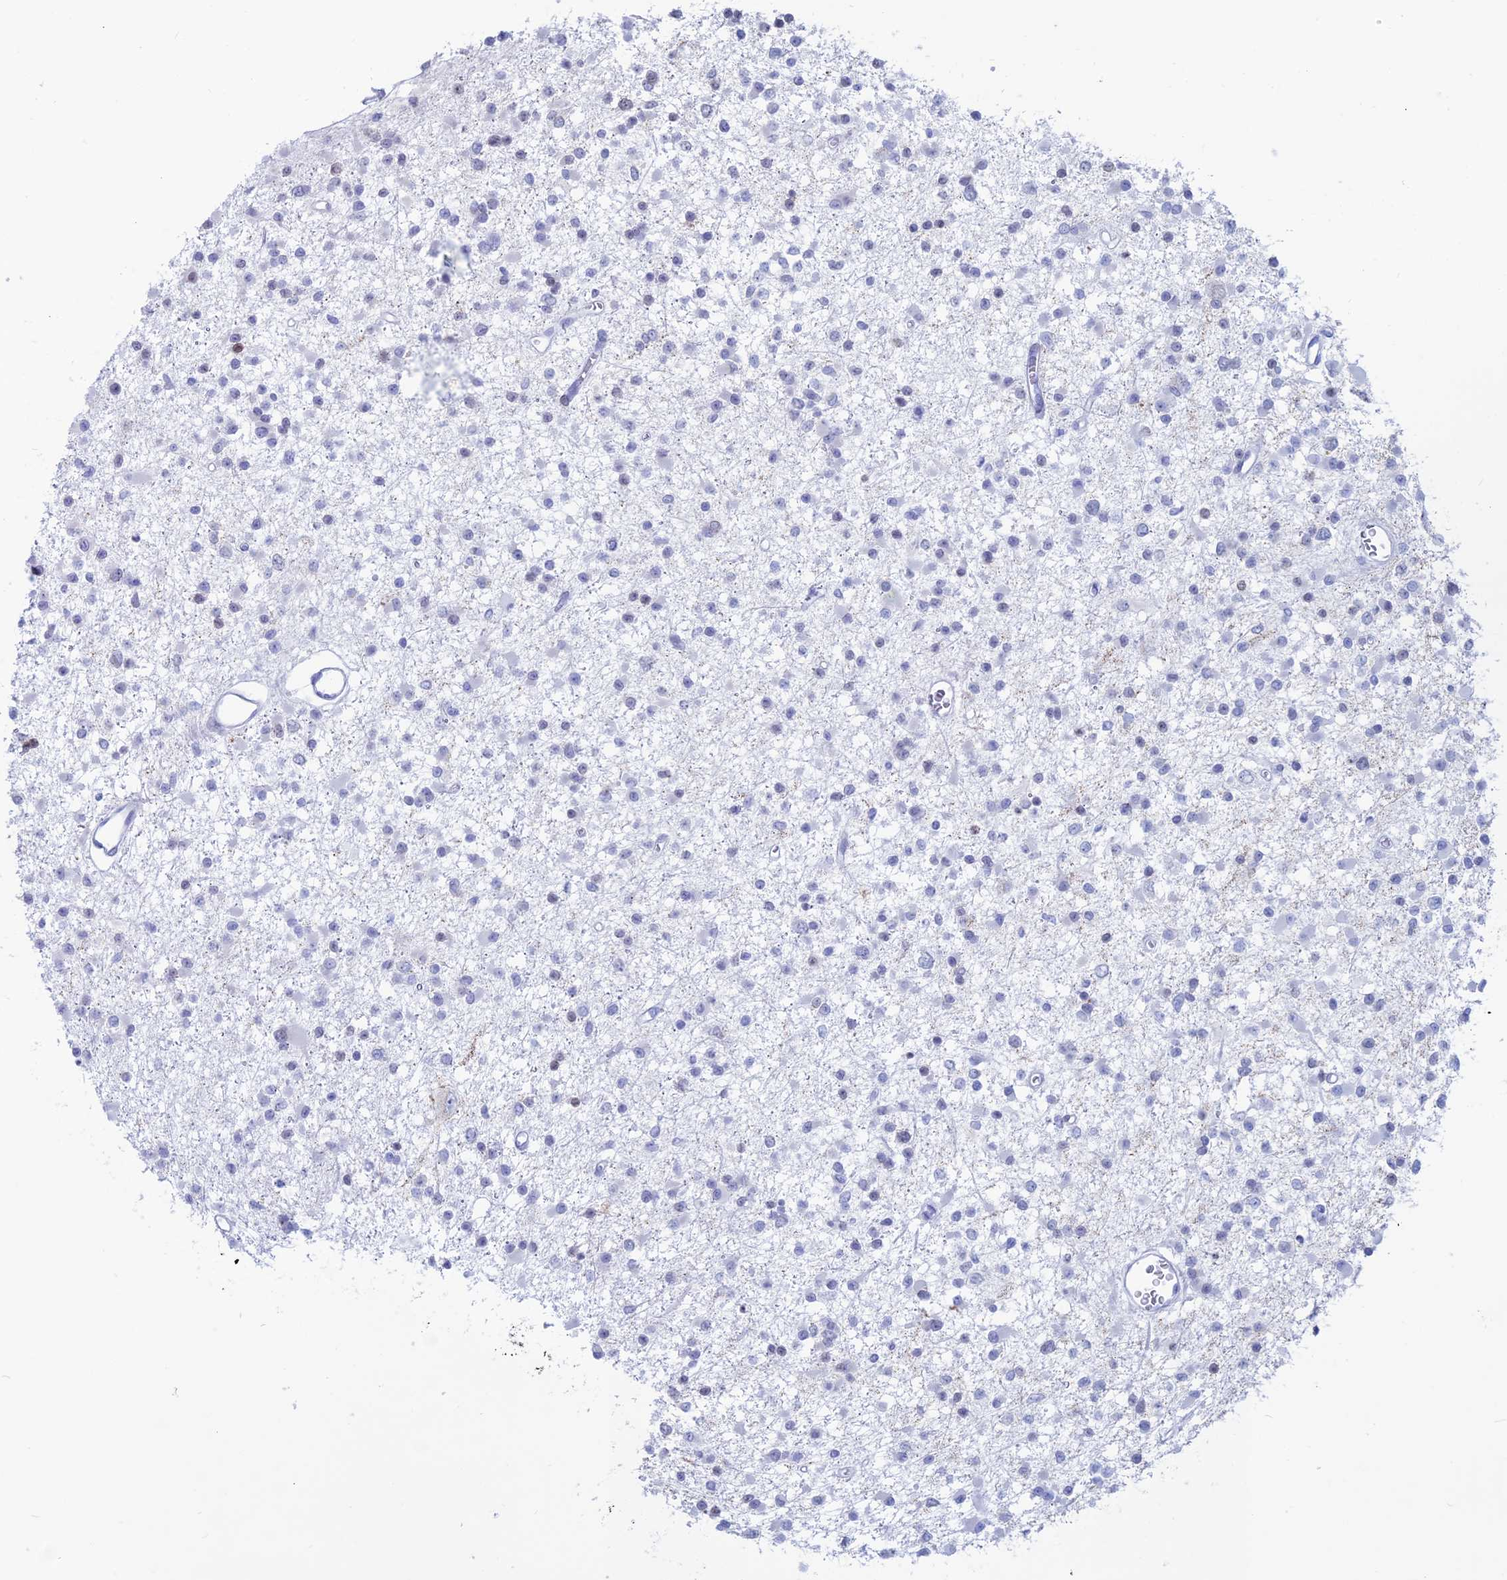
{"staining": {"intensity": "negative", "quantity": "none", "location": "none"}, "tissue": "glioma", "cell_type": "Tumor cells", "image_type": "cancer", "snomed": [{"axis": "morphology", "description": "Glioma, malignant, Low grade"}, {"axis": "topography", "description": "Brain"}], "caption": "A high-resolution photomicrograph shows IHC staining of malignant glioma (low-grade), which displays no significant positivity in tumor cells.", "gene": "CERS6", "patient": {"sex": "female", "age": 22}}